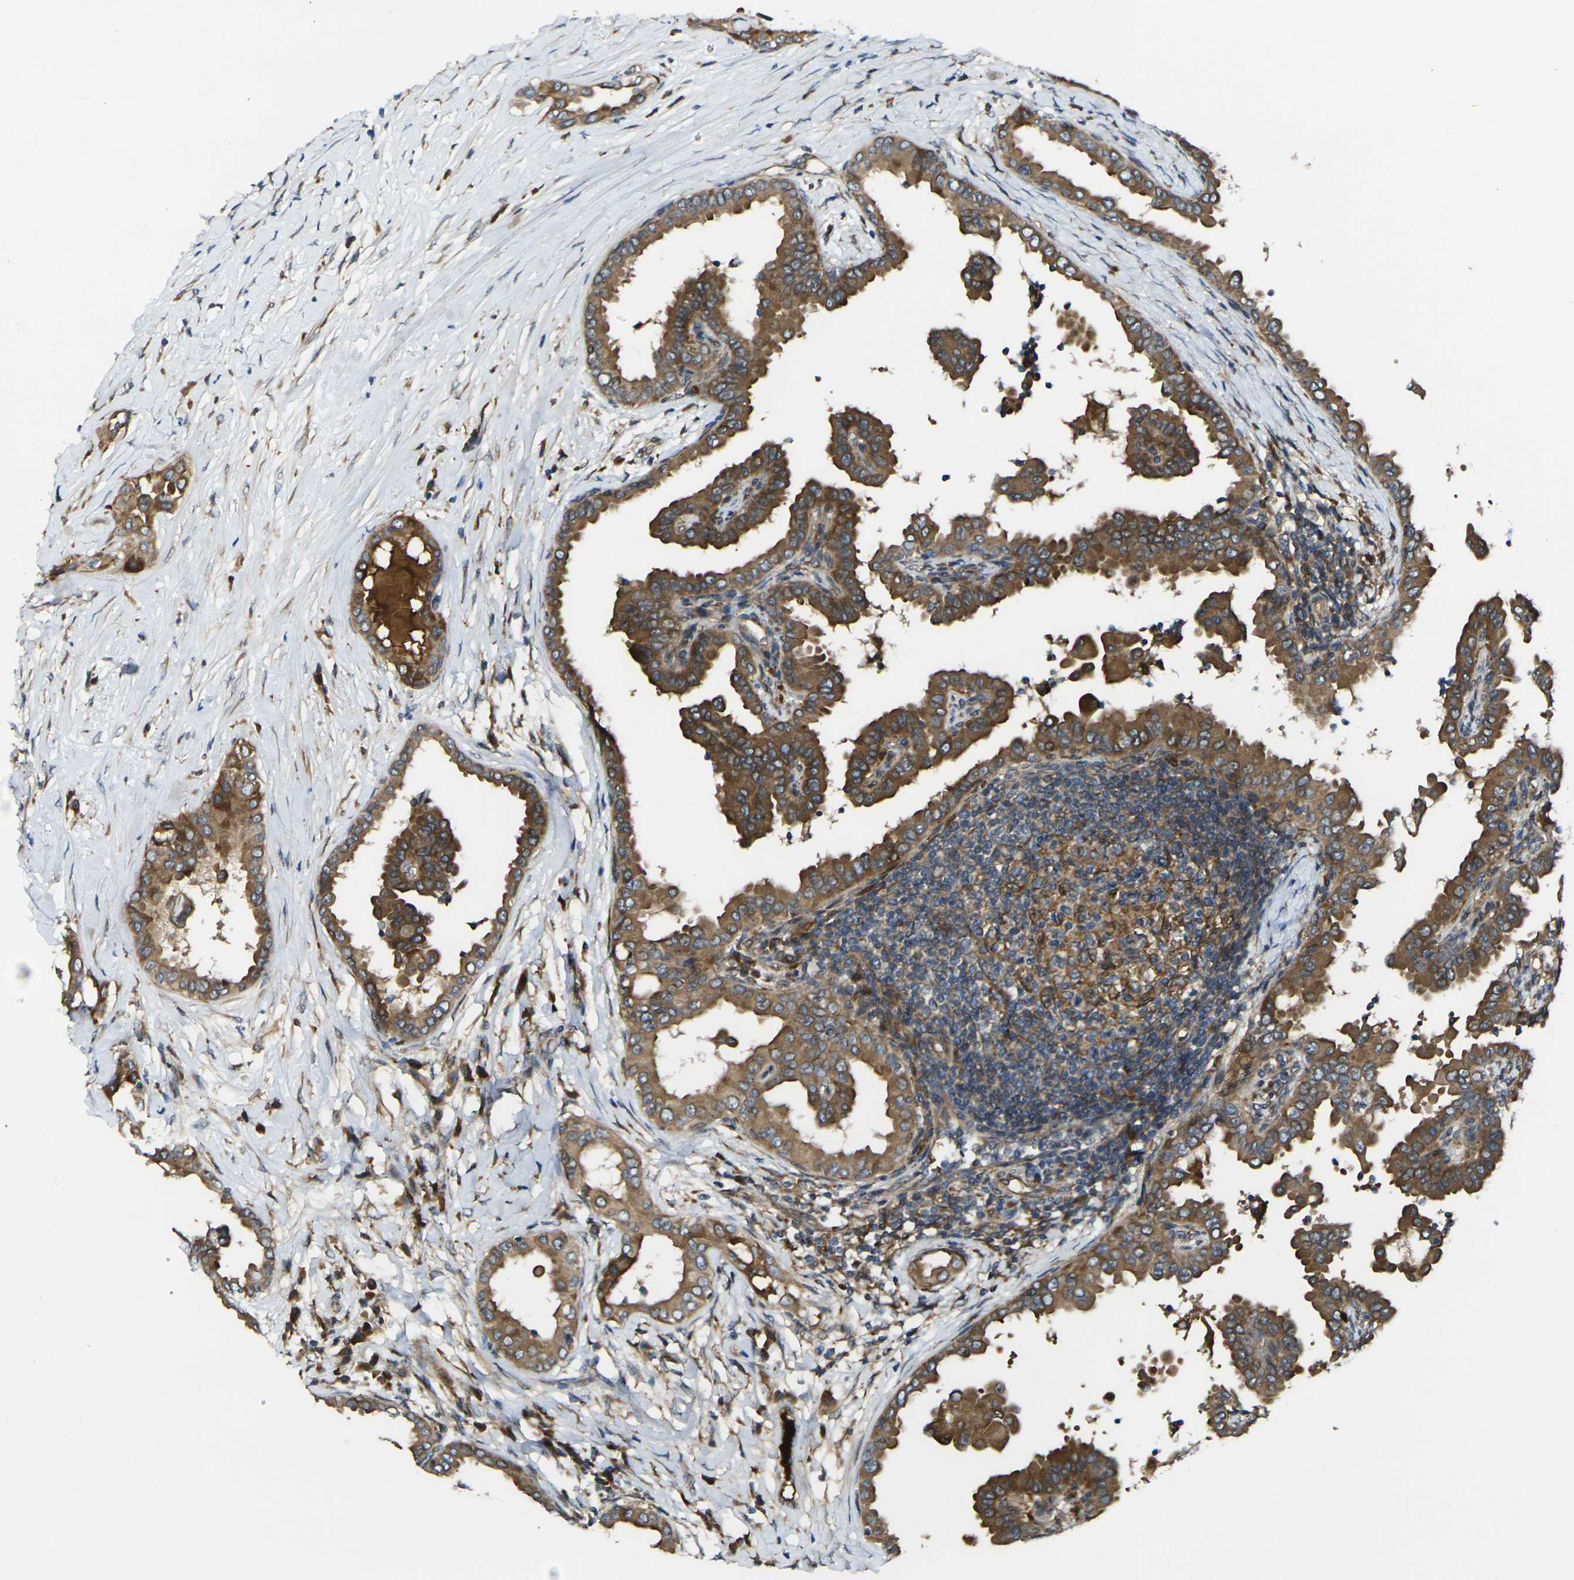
{"staining": {"intensity": "moderate", "quantity": ">75%", "location": "cytoplasmic/membranous"}, "tissue": "thyroid cancer", "cell_type": "Tumor cells", "image_type": "cancer", "snomed": [{"axis": "morphology", "description": "Papillary adenocarcinoma, NOS"}, {"axis": "topography", "description": "Thyroid gland"}], "caption": "This micrograph shows IHC staining of human thyroid papillary adenocarcinoma, with medium moderate cytoplasmic/membranous positivity in about >75% of tumor cells.", "gene": "FZD1", "patient": {"sex": "male", "age": 33}}